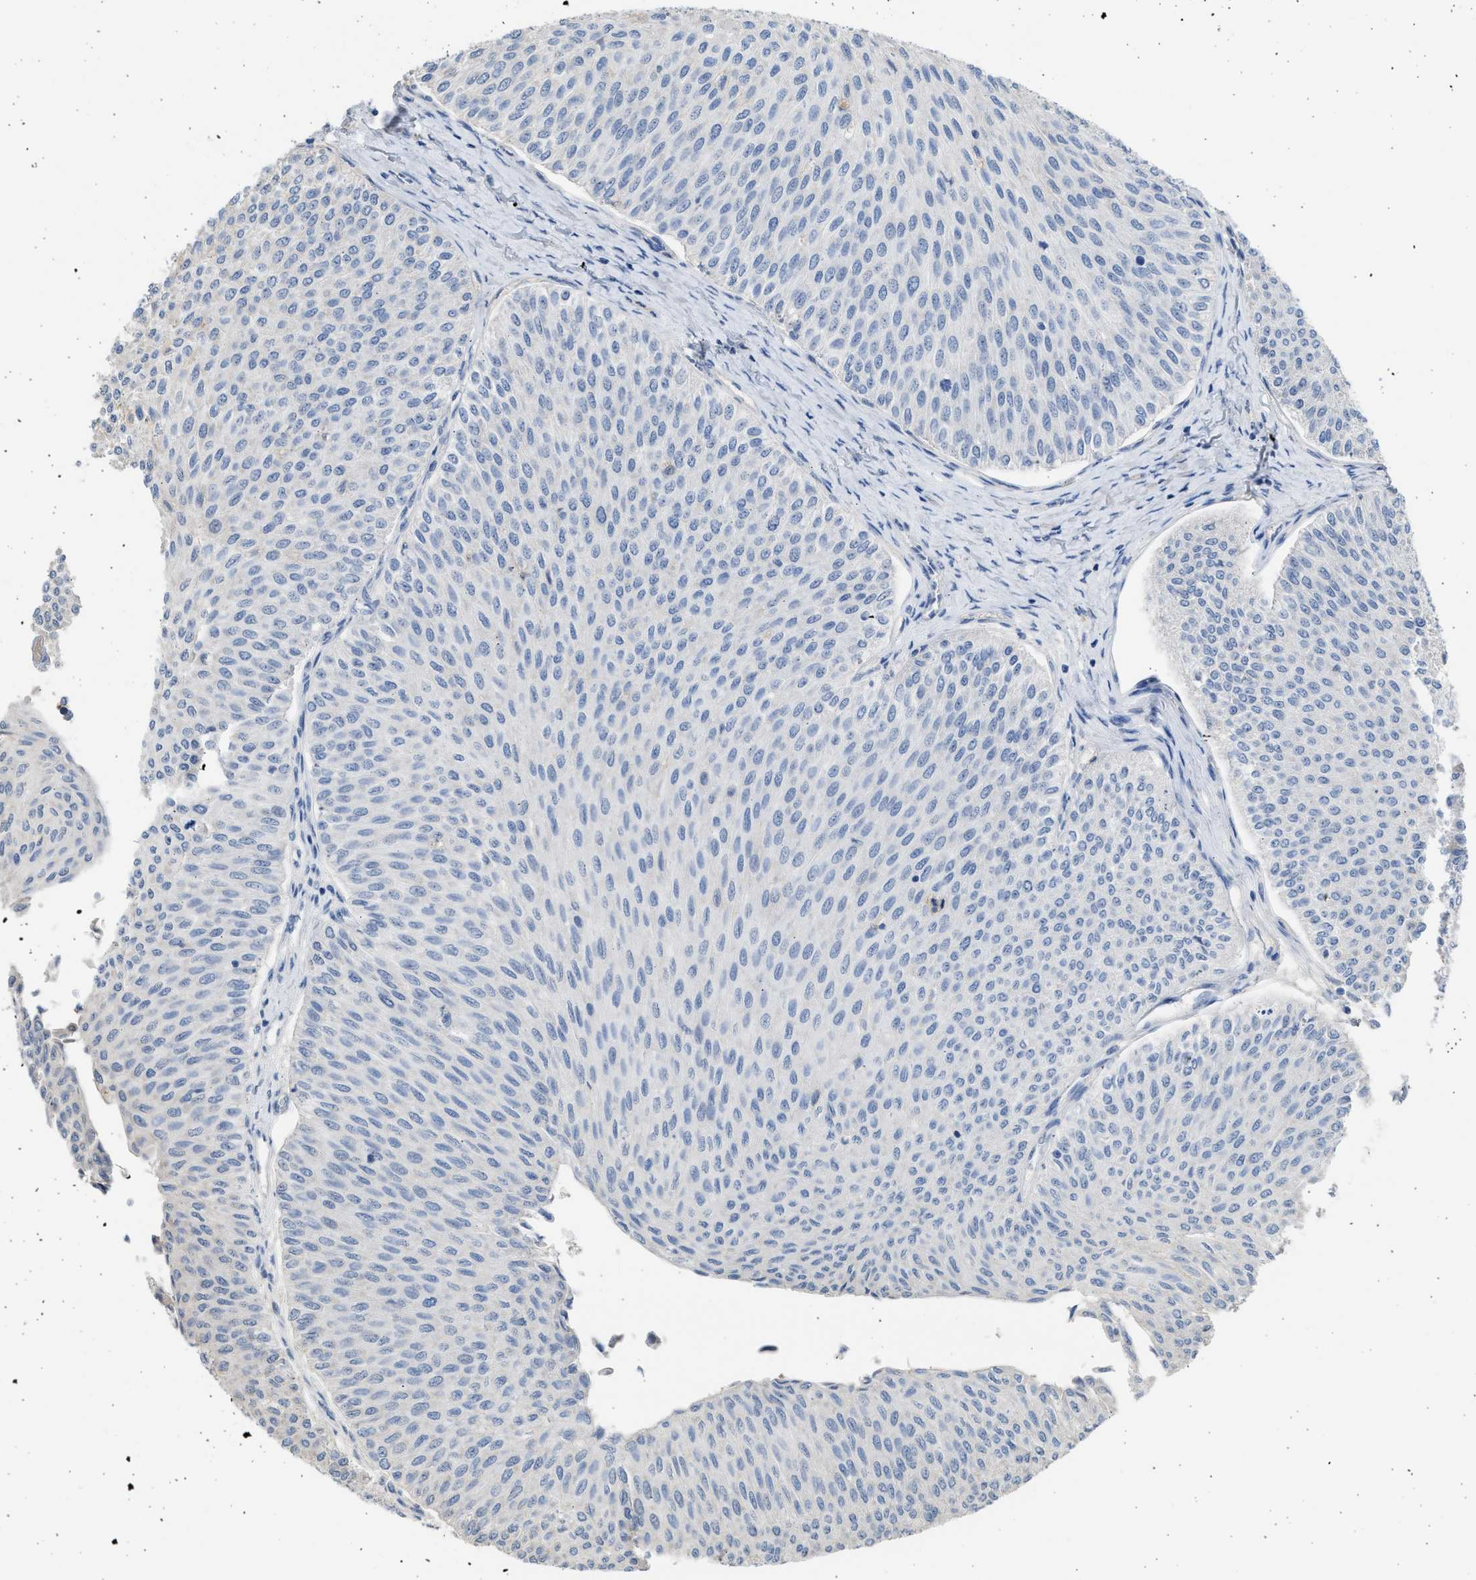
{"staining": {"intensity": "negative", "quantity": "none", "location": "none"}, "tissue": "urothelial cancer", "cell_type": "Tumor cells", "image_type": "cancer", "snomed": [{"axis": "morphology", "description": "Urothelial carcinoma, Low grade"}, {"axis": "topography", "description": "Urinary bladder"}], "caption": "Immunohistochemical staining of human urothelial cancer displays no significant positivity in tumor cells.", "gene": "SULT2A1", "patient": {"sex": "male", "age": 78}}